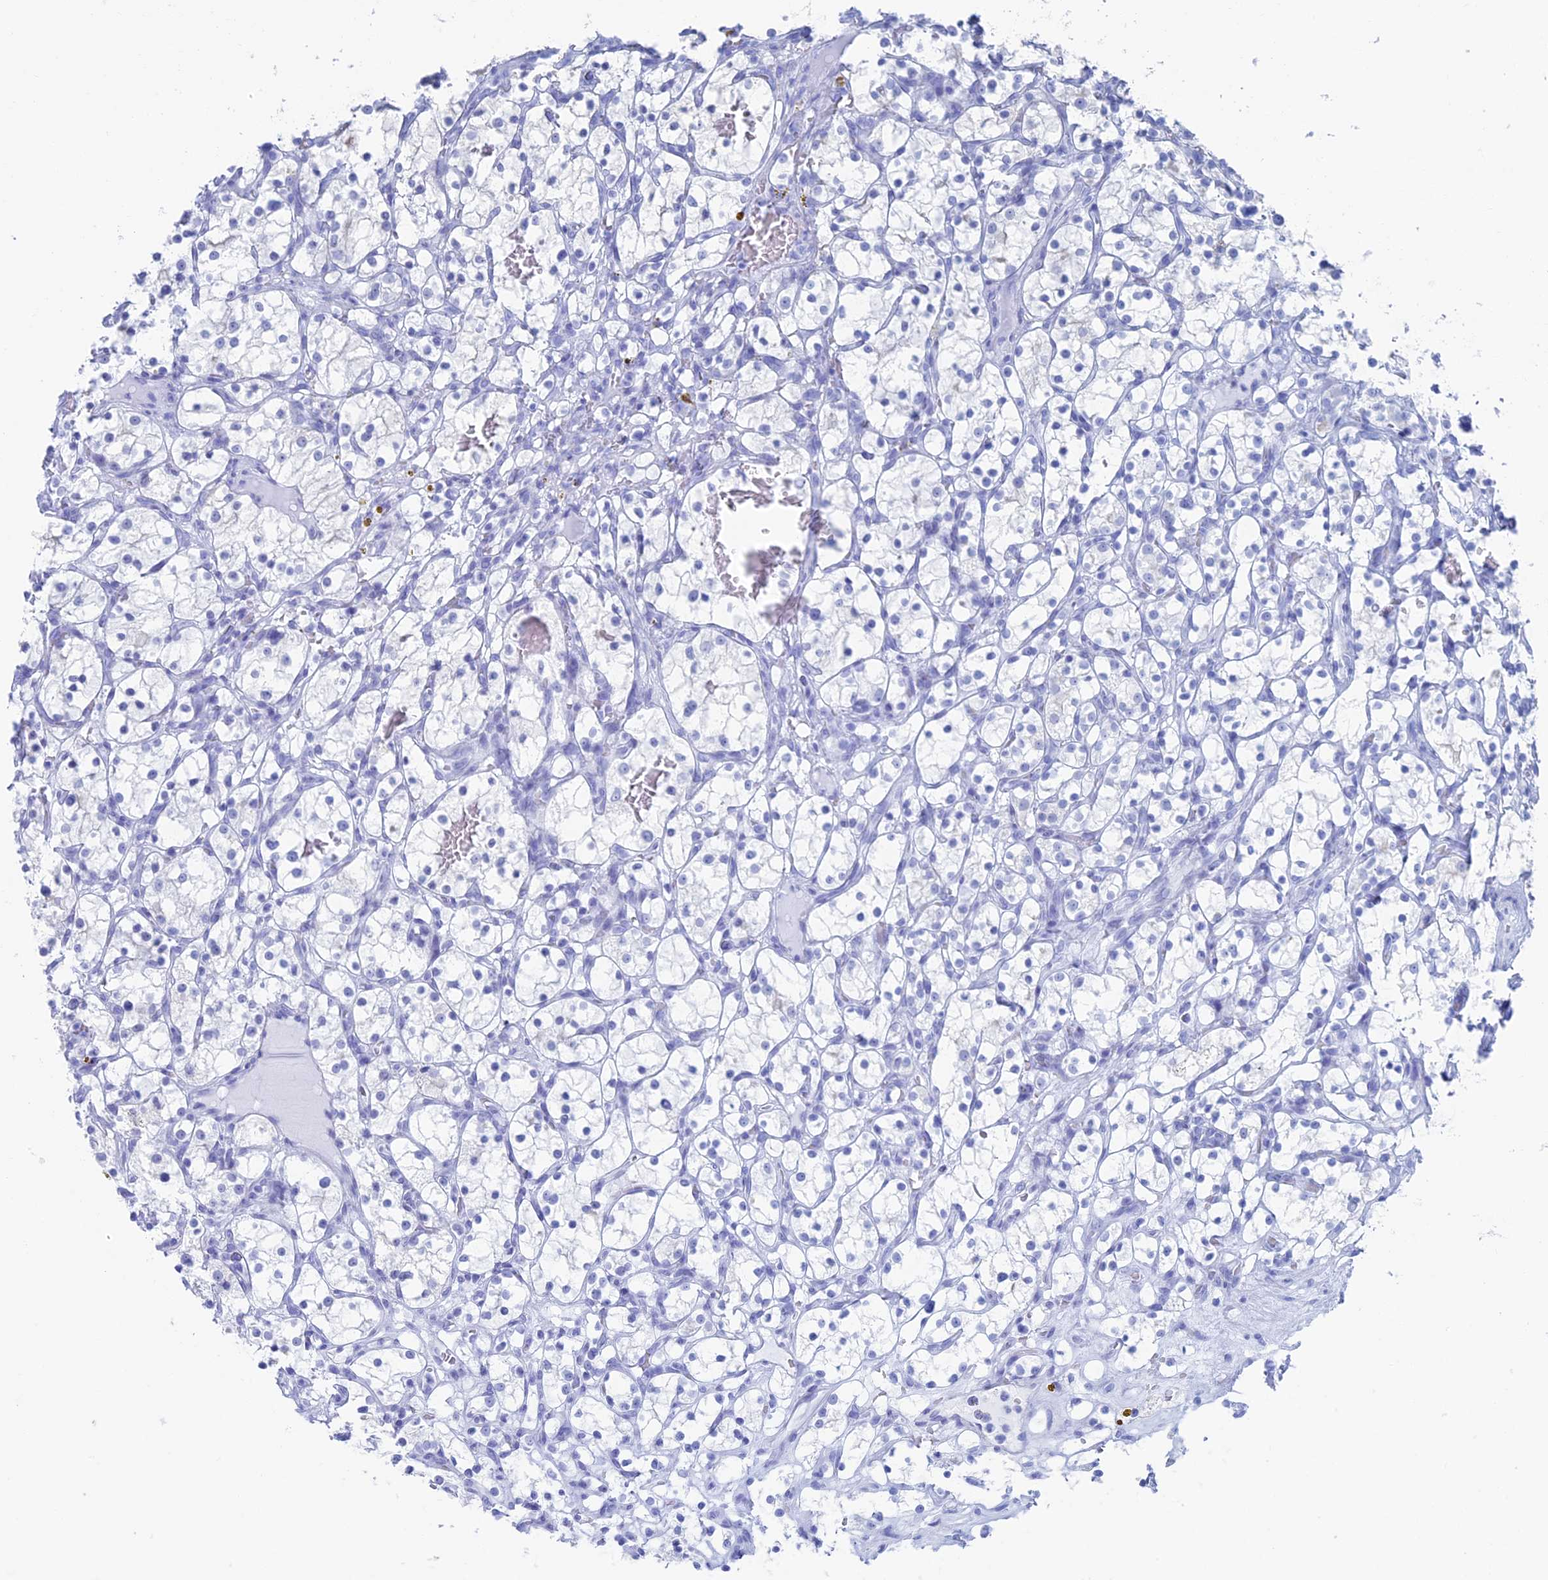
{"staining": {"intensity": "negative", "quantity": "none", "location": "none"}, "tissue": "renal cancer", "cell_type": "Tumor cells", "image_type": "cancer", "snomed": [{"axis": "morphology", "description": "Adenocarcinoma, NOS"}, {"axis": "topography", "description": "Kidney"}], "caption": "Immunohistochemical staining of human renal cancer (adenocarcinoma) displays no significant expression in tumor cells.", "gene": "TBC1D30", "patient": {"sex": "female", "age": 69}}